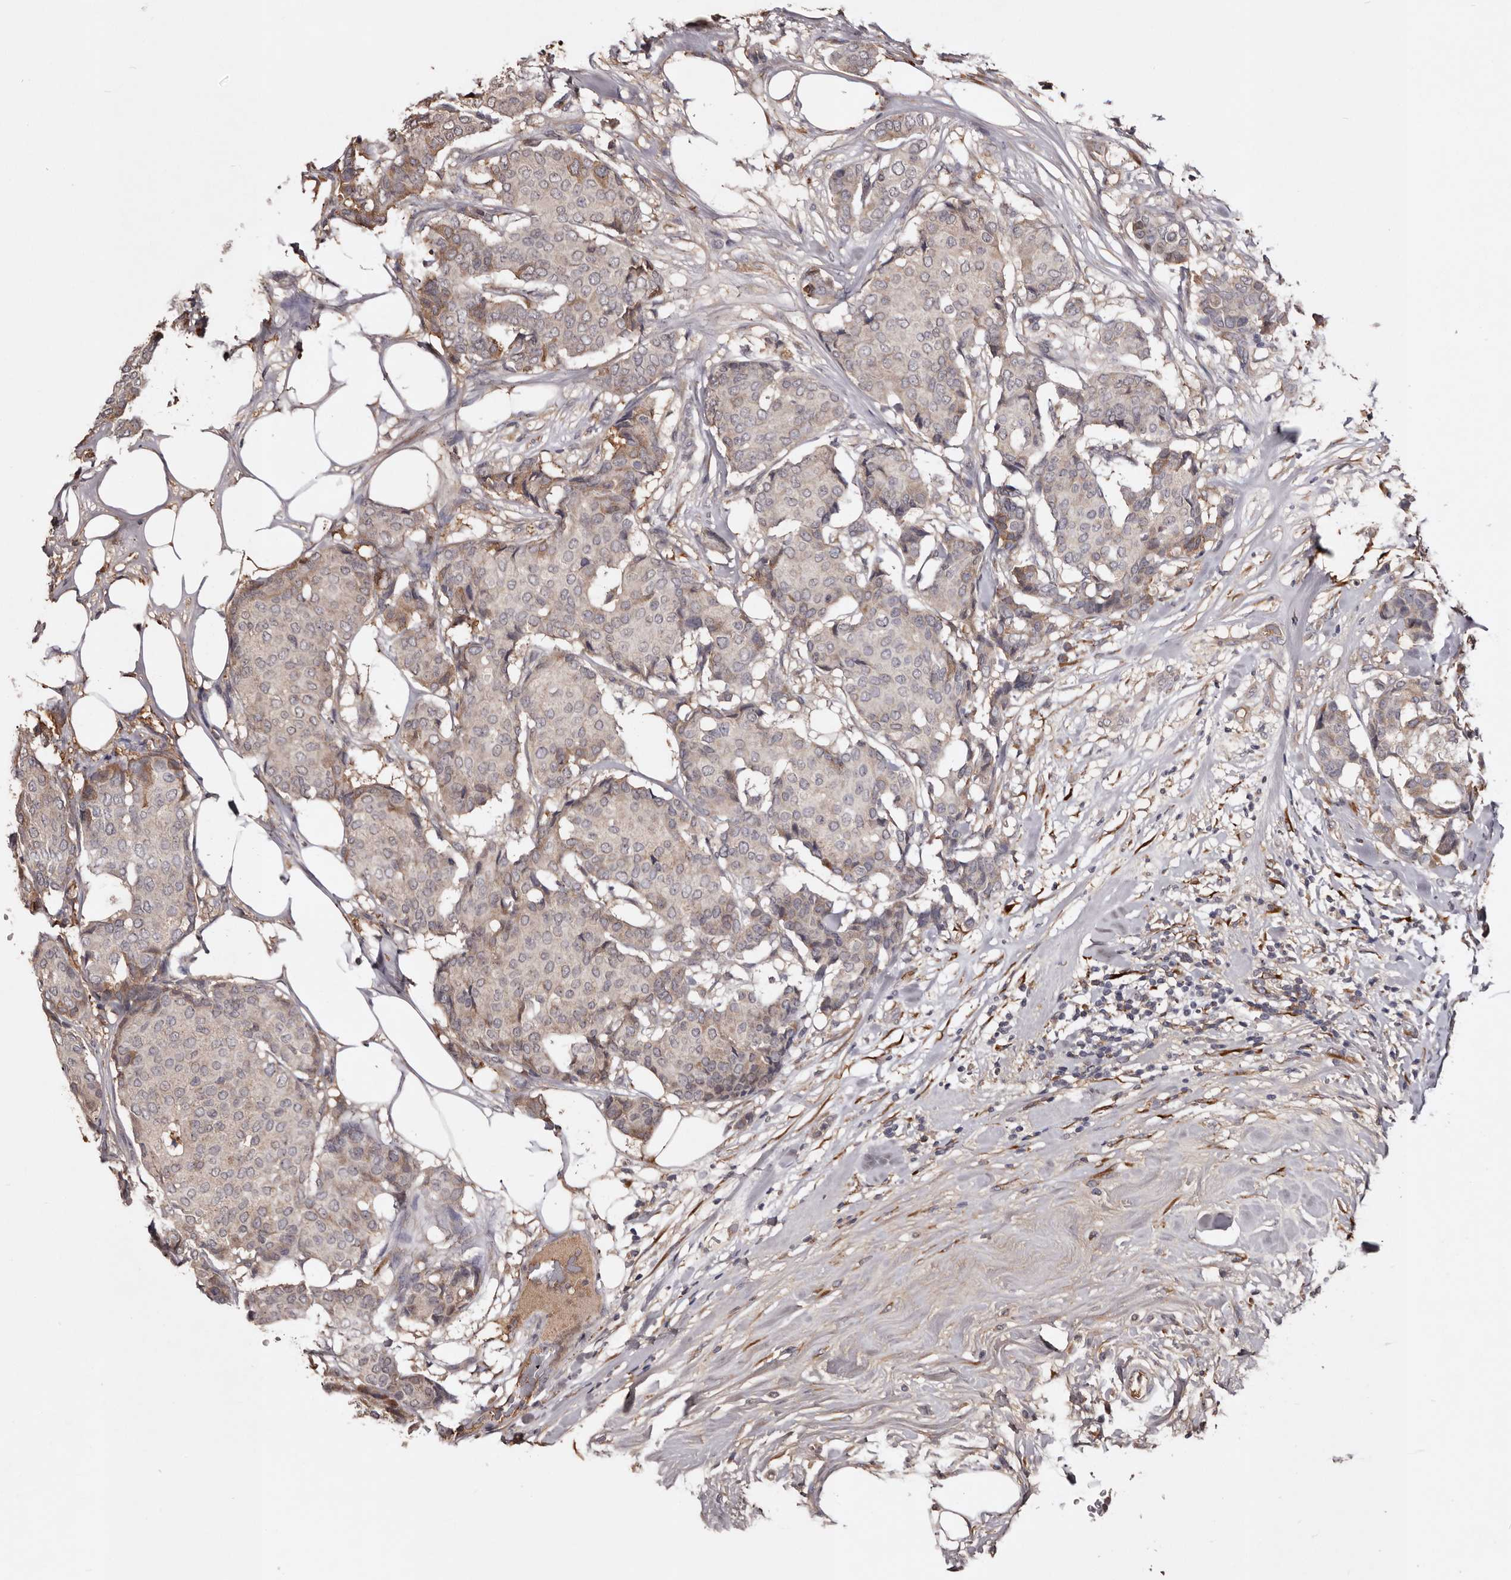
{"staining": {"intensity": "moderate", "quantity": "<25%", "location": "cytoplasmic/membranous"}, "tissue": "breast cancer", "cell_type": "Tumor cells", "image_type": "cancer", "snomed": [{"axis": "morphology", "description": "Duct carcinoma"}, {"axis": "topography", "description": "Breast"}], "caption": "Protein staining of breast cancer (intraductal carcinoma) tissue exhibits moderate cytoplasmic/membranous staining in about <25% of tumor cells.", "gene": "CYP1B1", "patient": {"sex": "female", "age": 75}}